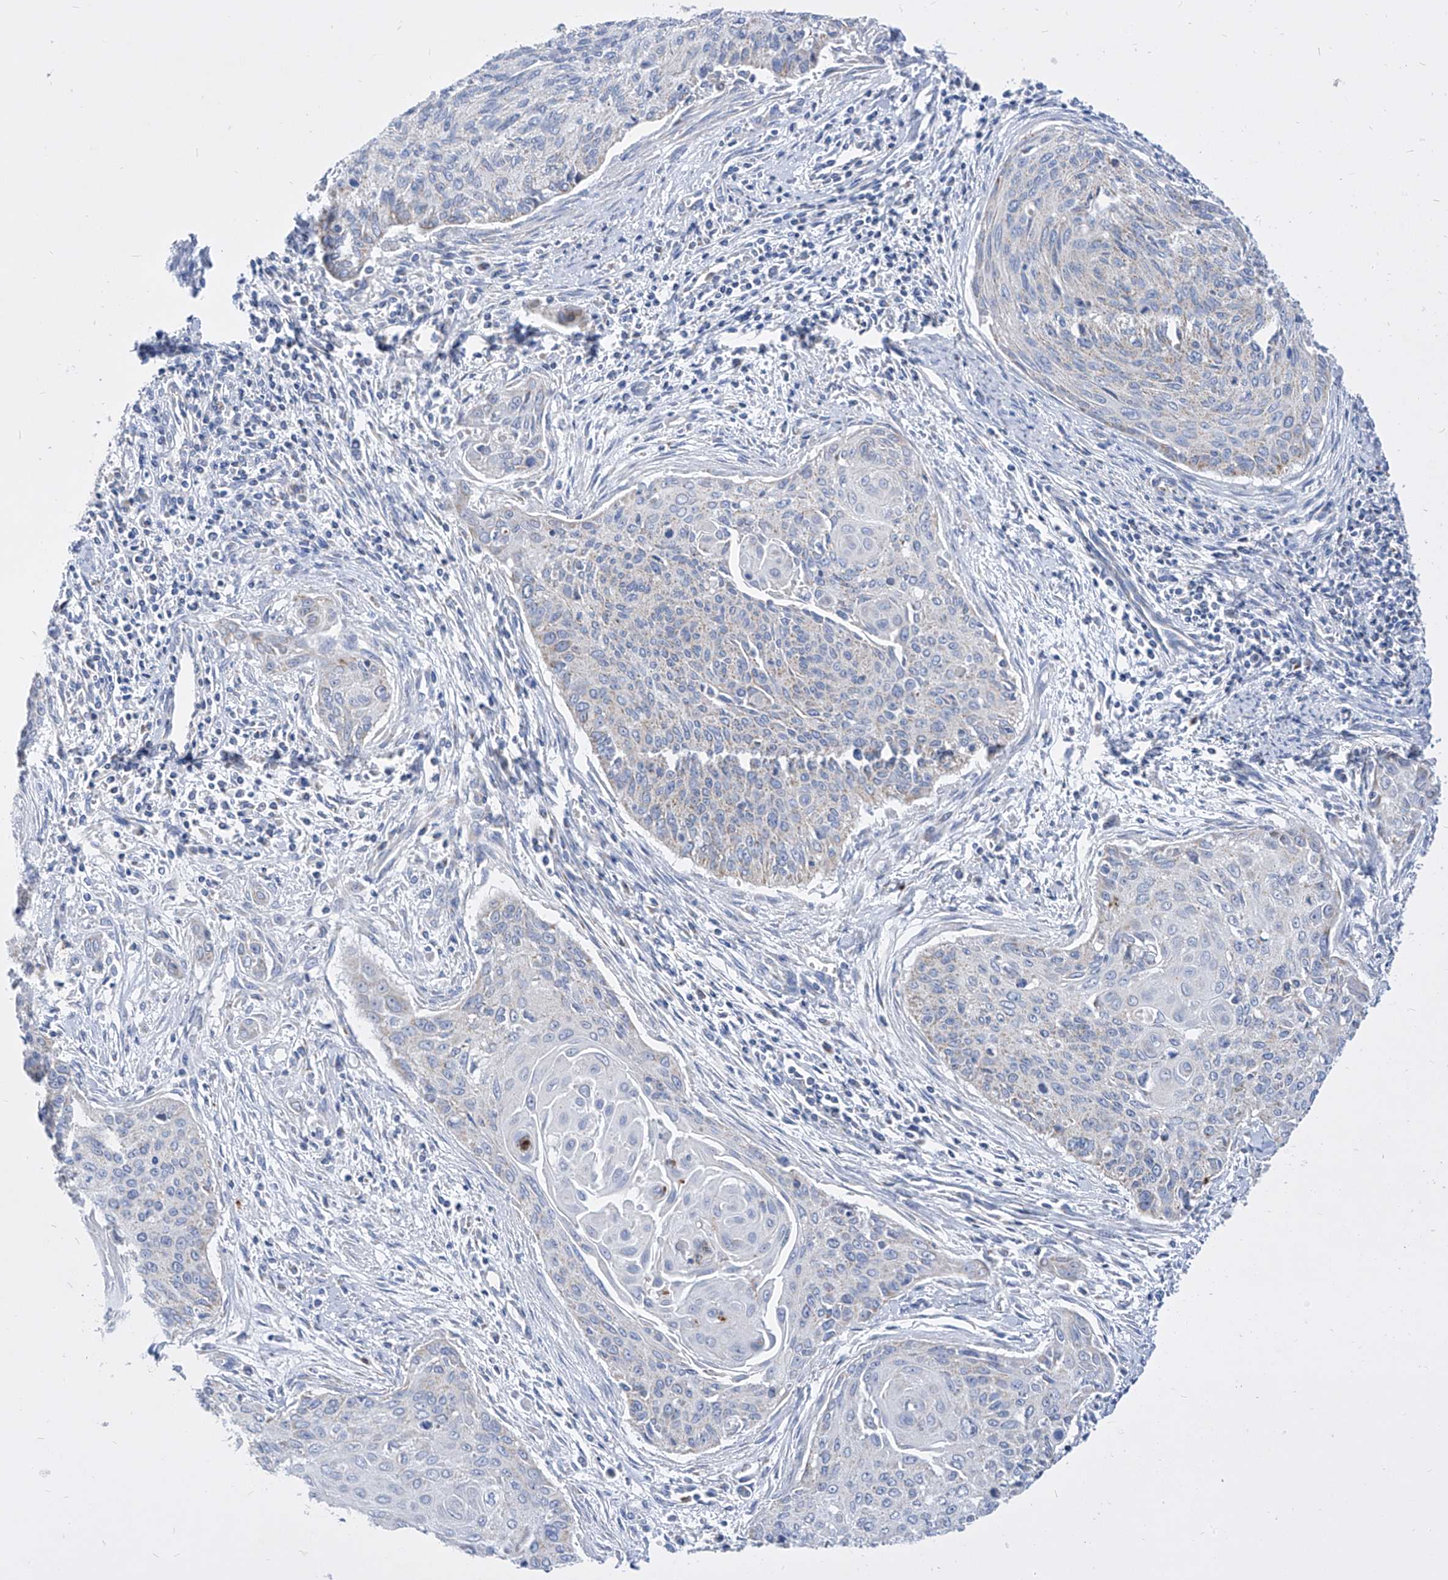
{"staining": {"intensity": "negative", "quantity": "none", "location": "none"}, "tissue": "cervical cancer", "cell_type": "Tumor cells", "image_type": "cancer", "snomed": [{"axis": "morphology", "description": "Squamous cell carcinoma, NOS"}, {"axis": "topography", "description": "Cervix"}], "caption": "Tumor cells are negative for protein expression in human cervical squamous cell carcinoma.", "gene": "COQ3", "patient": {"sex": "female", "age": 55}}